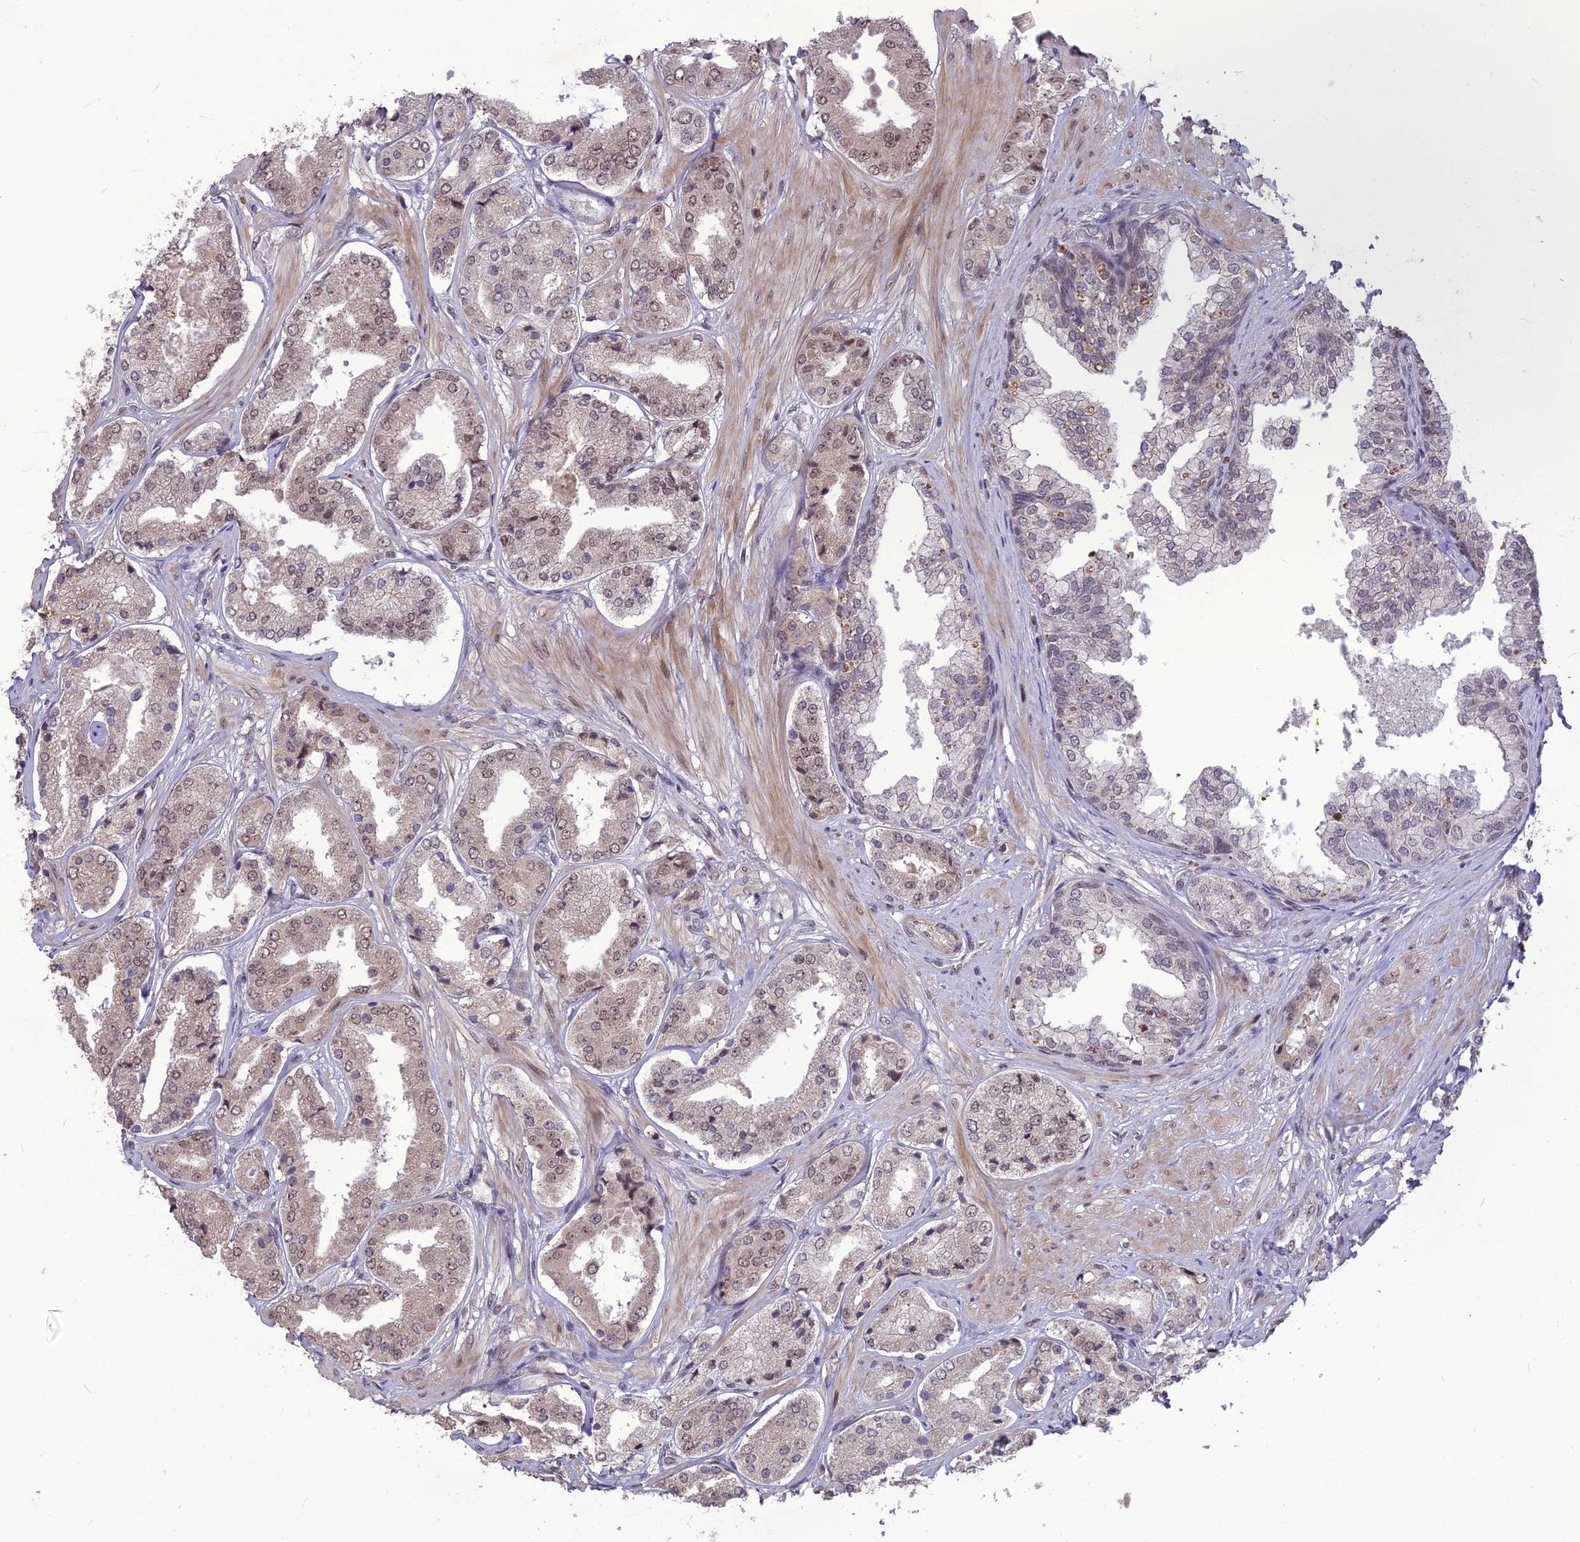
{"staining": {"intensity": "moderate", "quantity": ">75%", "location": "nuclear"}, "tissue": "prostate cancer", "cell_type": "Tumor cells", "image_type": "cancer", "snomed": [{"axis": "morphology", "description": "Adenocarcinoma, High grade"}, {"axis": "topography", "description": "Prostate"}], "caption": "Immunohistochemical staining of prostate cancer demonstrates medium levels of moderate nuclear protein expression in about >75% of tumor cells.", "gene": "DIS3", "patient": {"sex": "male", "age": 63}}